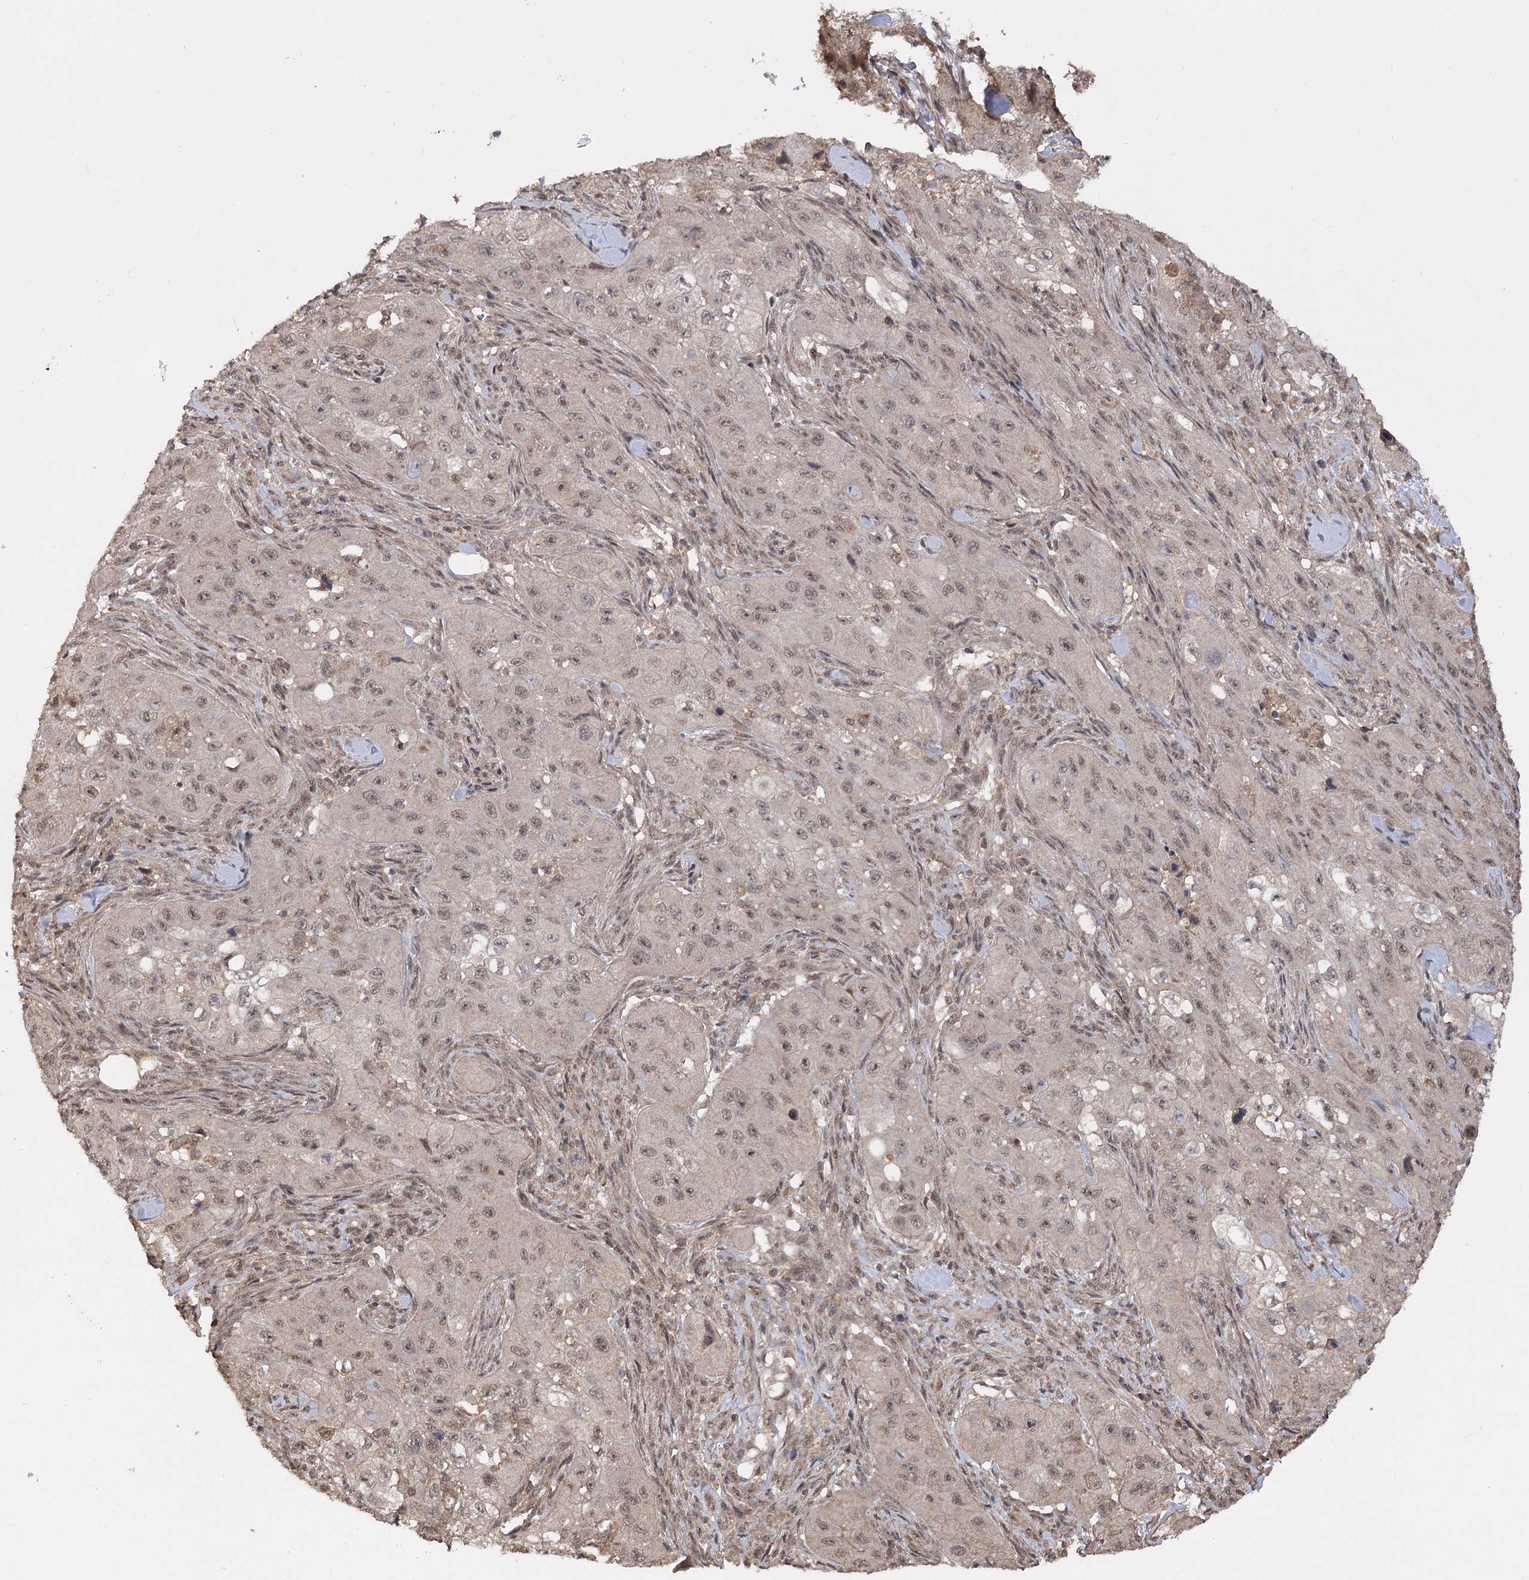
{"staining": {"intensity": "moderate", "quantity": ">75%", "location": "nuclear"}, "tissue": "skin cancer", "cell_type": "Tumor cells", "image_type": "cancer", "snomed": [{"axis": "morphology", "description": "Squamous cell carcinoma, NOS"}, {"axis": "topography", "description": "Skin"}, {"axis": "topography", "description": "Subcutis"}], "caption": "There is medium levels of moderate nuclear expression in tumor cells of skin cancer (squamous cell carcinoma), as demonstrated by immunohistochemical staining (brown color).", "gene": "TENM2", "patient": {"sex": "male", "age": 73}}